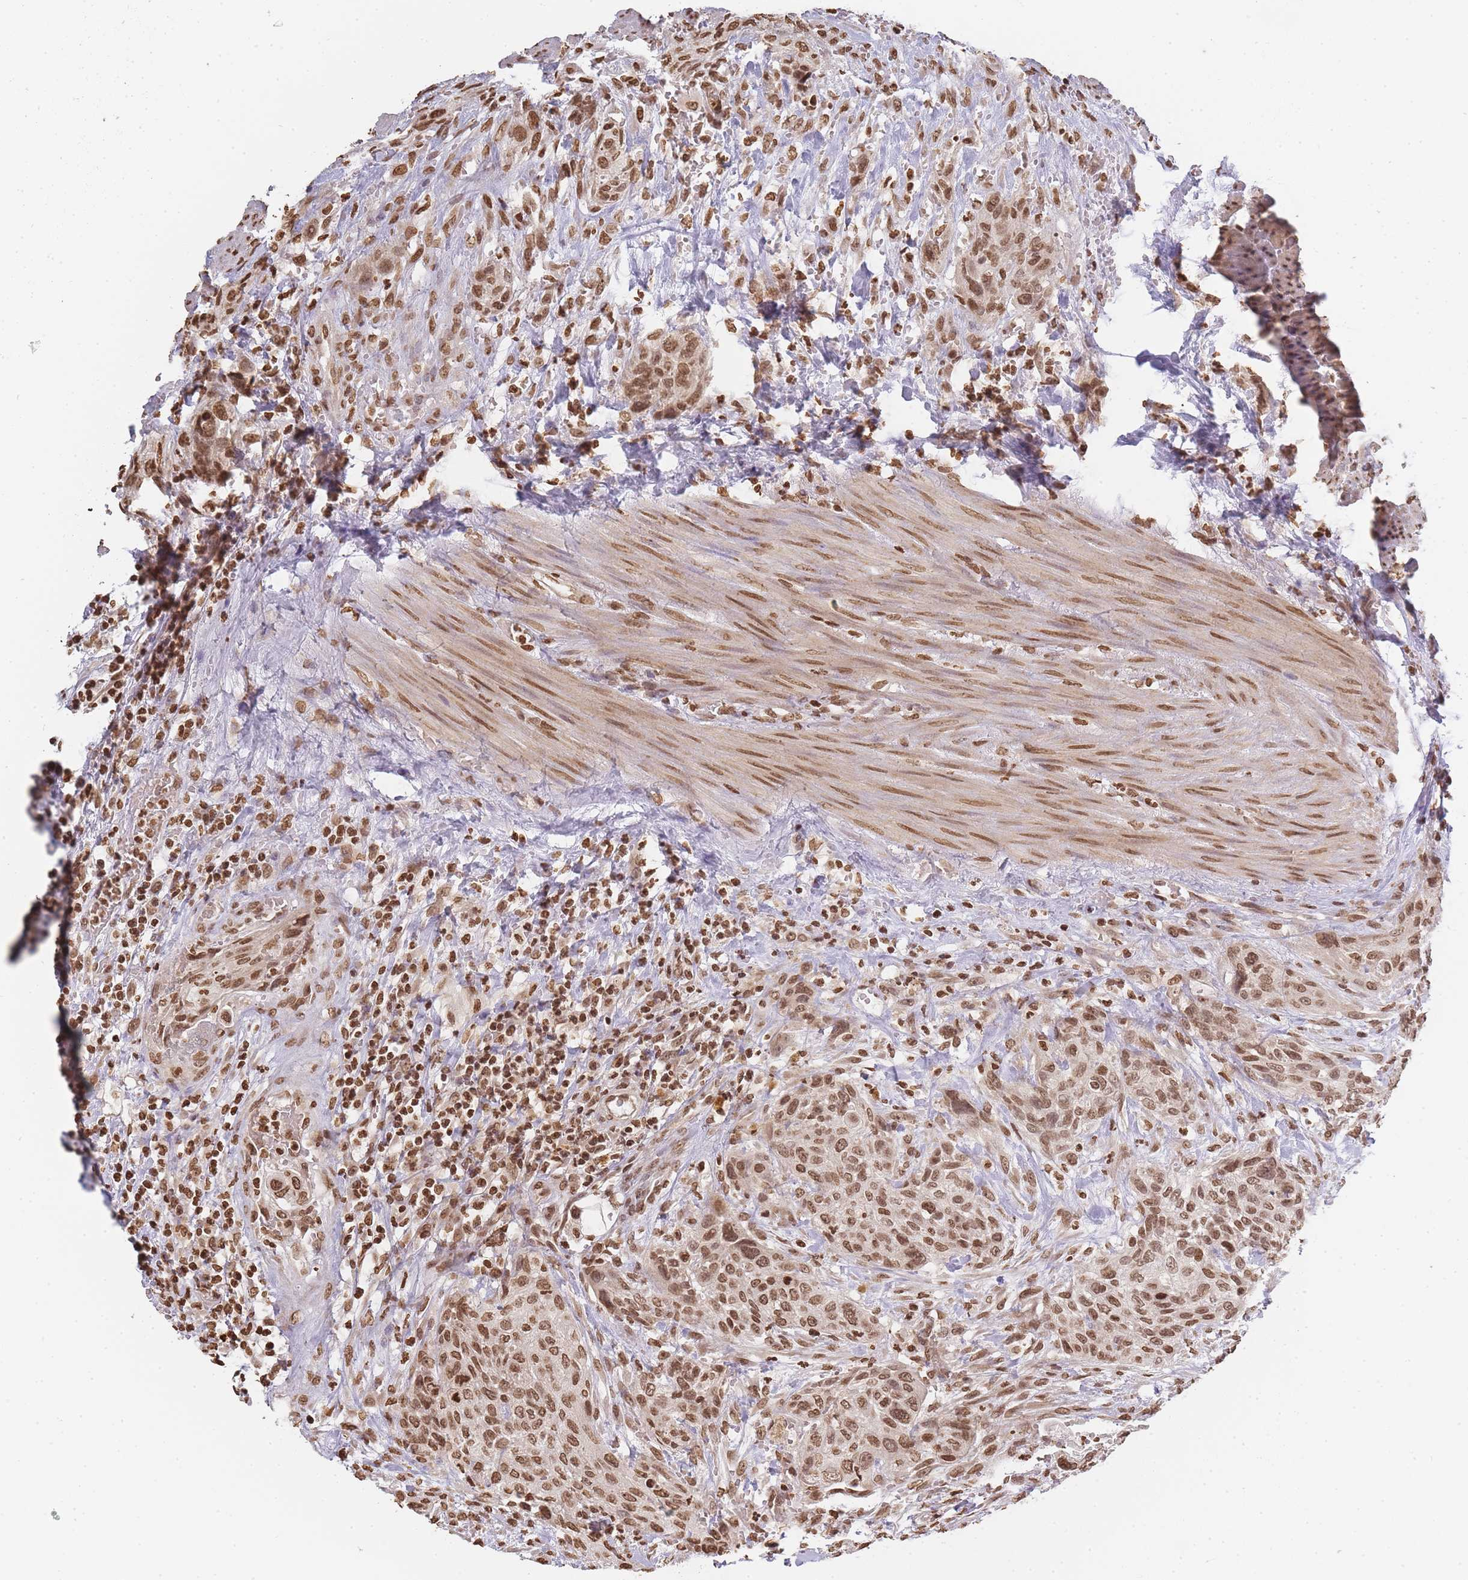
{"staining": {"intensity": "strong", "quantity": ">75%", "location": "nuclear"}, "tissue": "urothelial cancer", "cell_type": "Tumor cells", "image_type": "cancer", "snomed": [{"axis": "morphology", "description": "Urothelial carcinoma, High grade"}, {"axis": "topography", "description": "Urinary bladder"}], "caption": "Immunohistochemical staining of urothelial cancer displays high levels of strong nuclear positivity in about >75% of tumor cells. The staining was performed using DAB (3,3'-diaminobenzidine), with brown indicating positive protein expression. Nuclei are stained blue with hematoxylin.", "gene": "WWTR1", "patient": {"sex": "male", "age": 35}}